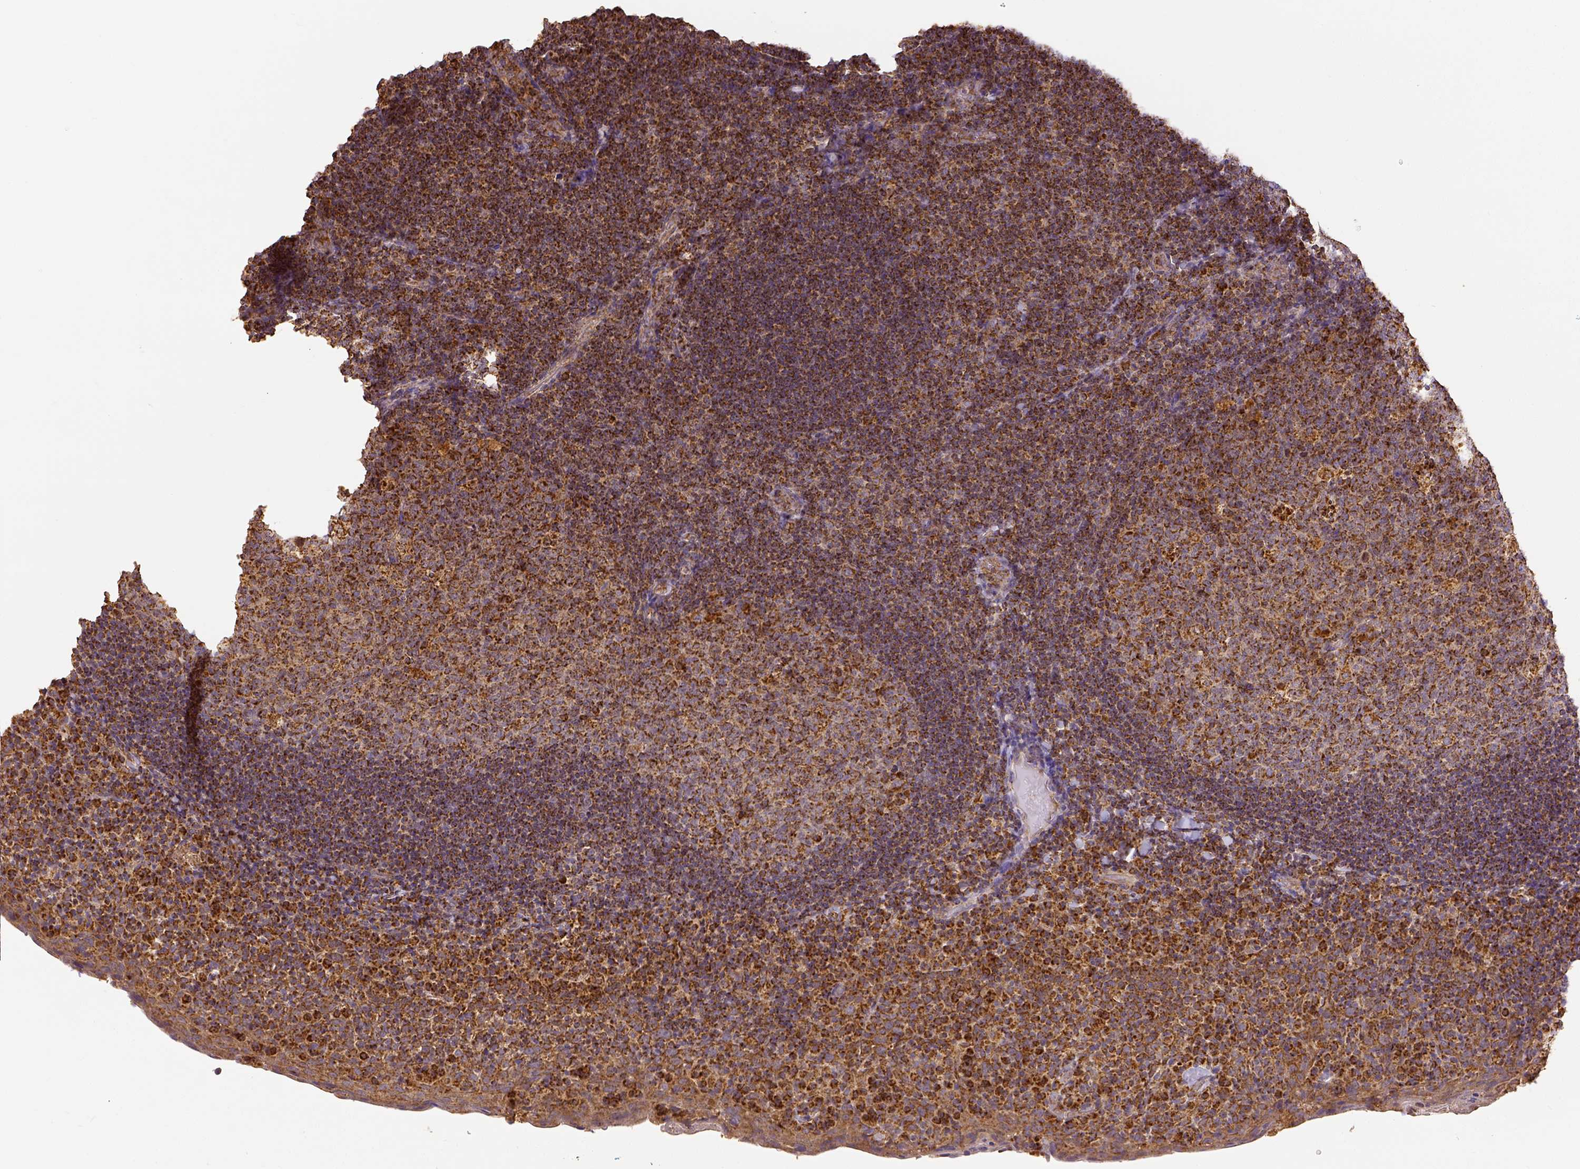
{"staining": {"intensity": "strong", "quantity": ">75%", "location": "cytoplasmic/membranous"}, "tissue": "tonsil", "cell_type": "Germinal center cells", "image_type": "normal", "snomed": [{"axis": "morphology", "description": "Normal tissue, NOS"}, {"axis": "topography", "description": "Tonsil"}], "caption": "Germinal center cells demonstrate high levels of strong cytoplasmic/membranous expression in approximately >75% of cells in benign tonsil. The protein of interest is stained brown, and the nuclei are stained in blue (DAB (3,3'-diaminobenzidine) IHC with brightfield microscopy, high magnification).", "gene": "SDHB", "patient": {"sex": "male", "age": 17}}